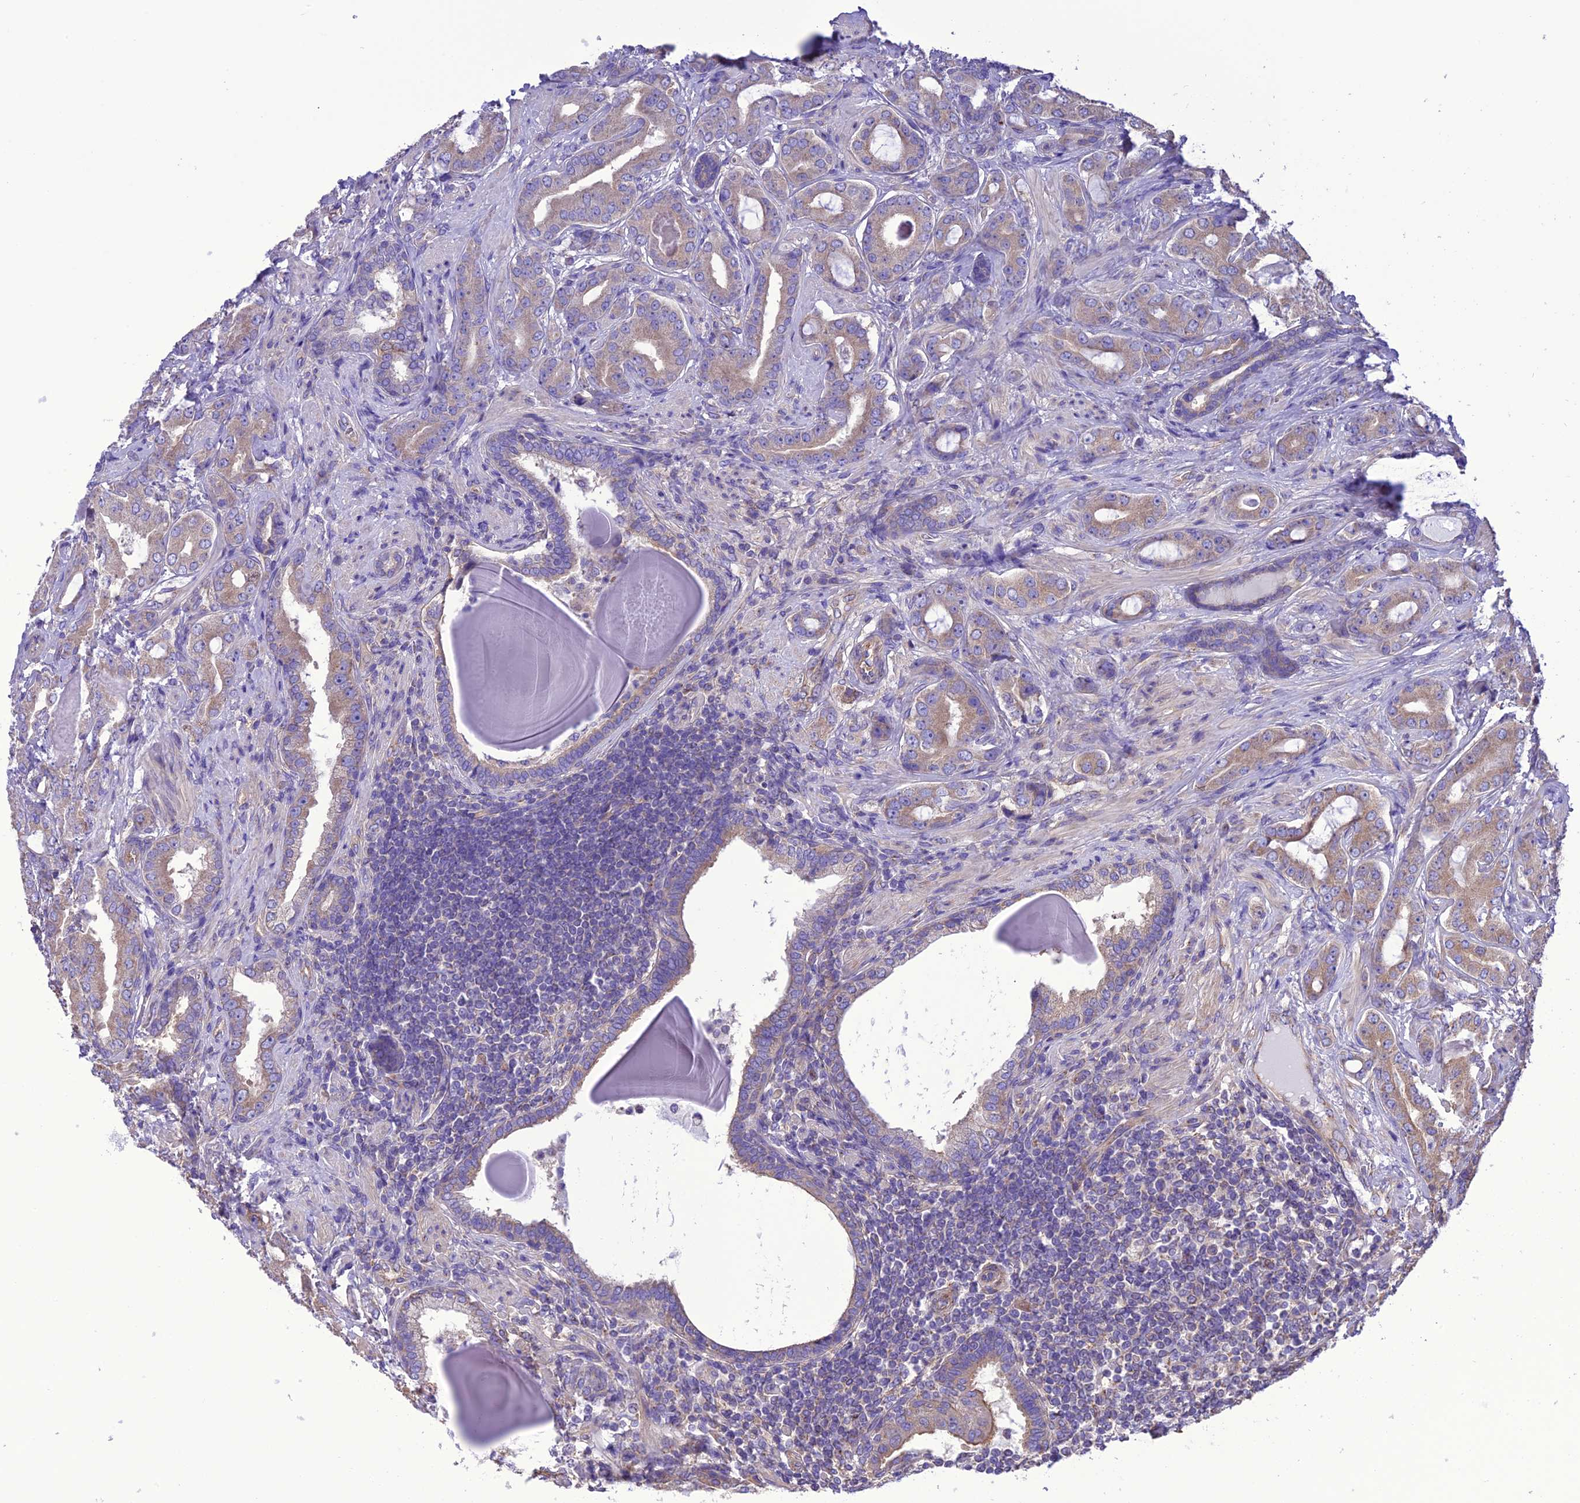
{"staining": {"intensity": "moderate", "quantity": ">75%", "location": "cytoplasmic/membranous"}, "tissue": "prostate cancer", "cell_type": "Tumor cells", "image_type": "cancer", "snomed": [{"axis": "morphology", "description": "Adenocarcinoma, Low grade"}, {"axis": "topography", "description": "Prostate"}], "caption": "Prostate cancer (adenocarcinoma (low-grade)) stained with a brown dye demonstrates moderate cytoplasmic/membranous positive positivity in about >75% of tumor cells.", "gene": "MAP3K12", "patient": {"sex": "male", "age": 57}}